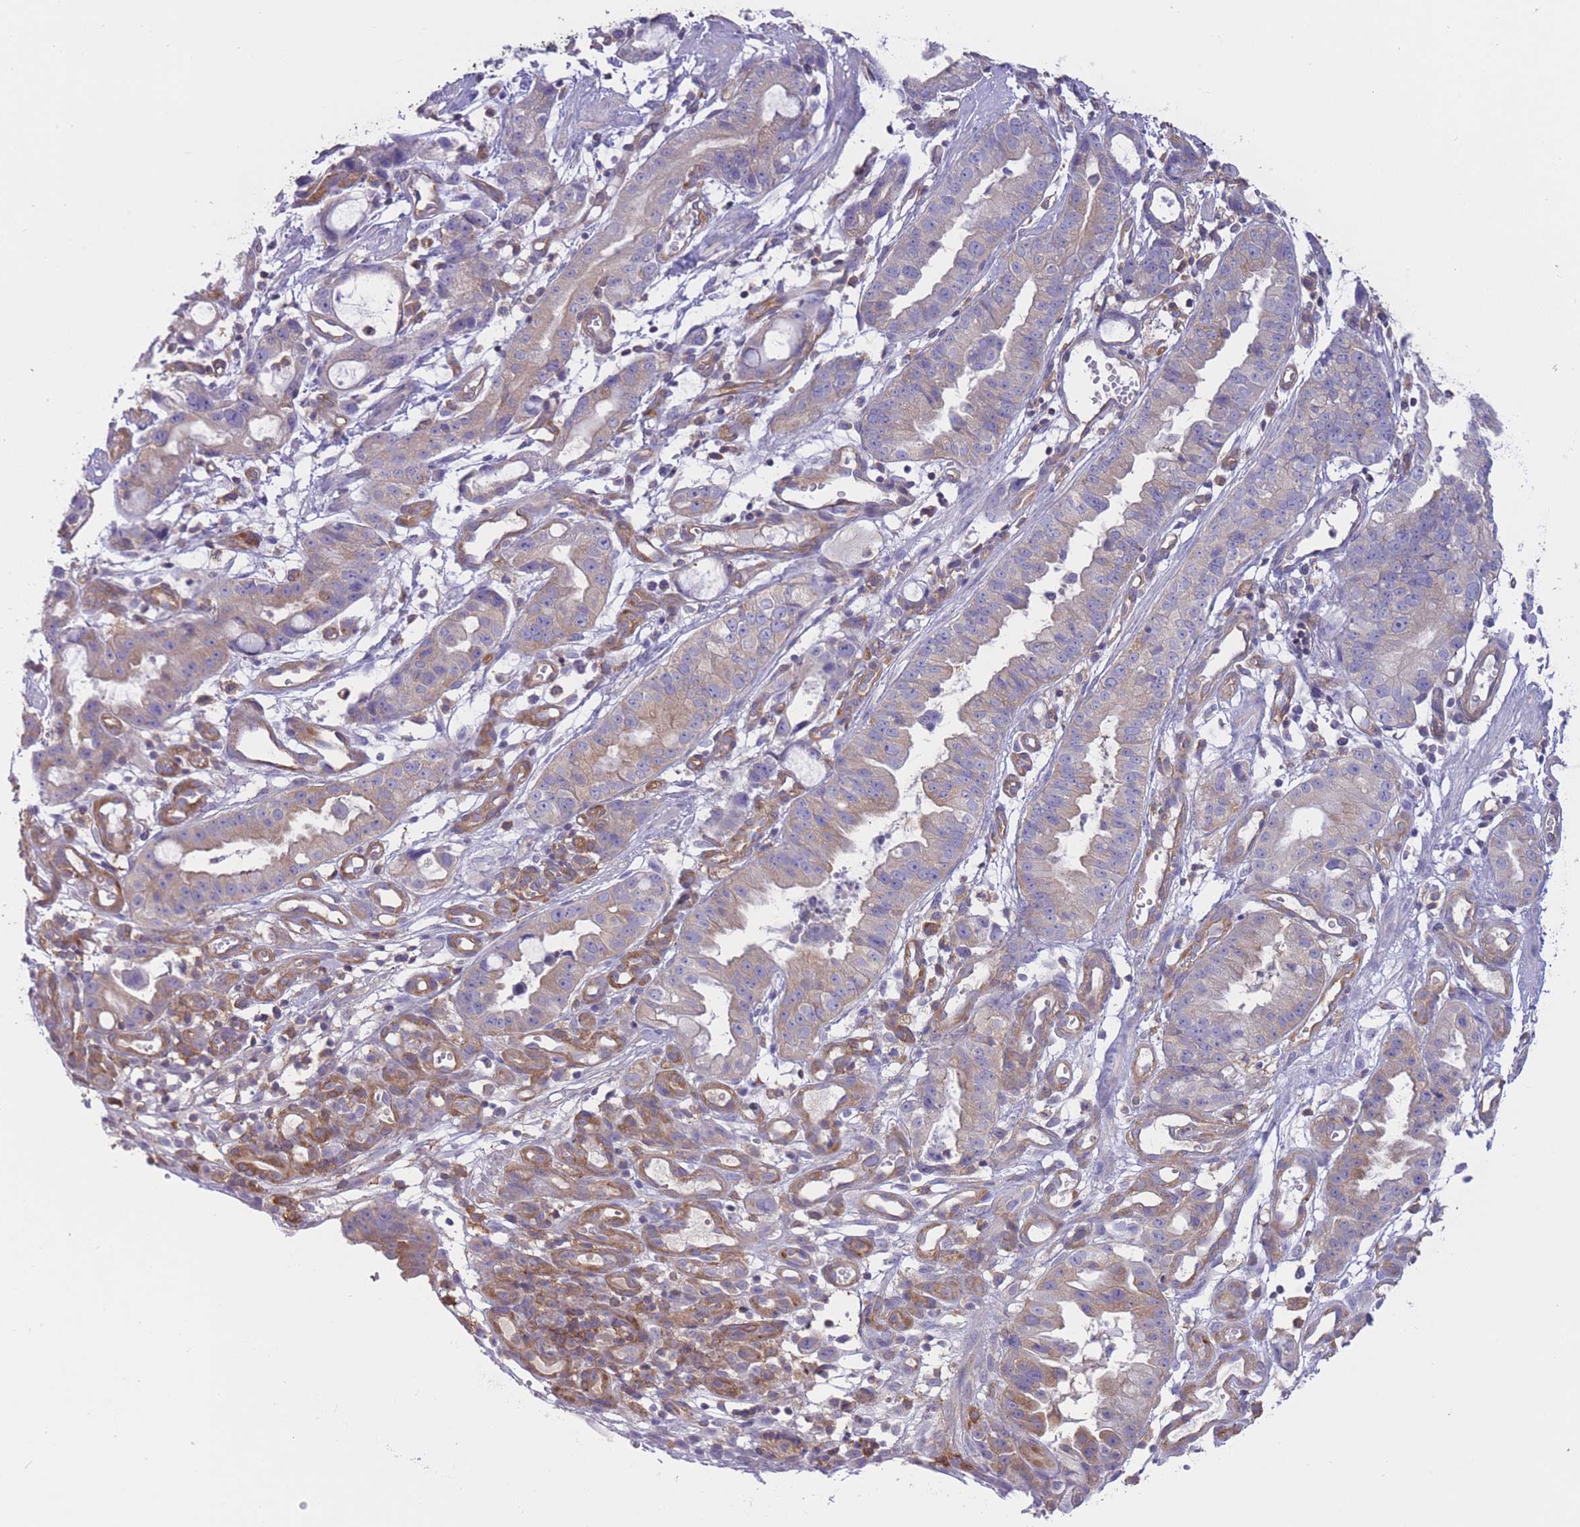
{"staining": {"intensity": "weak", "quantity": "<25%", "location": "cytoplasmic/membranous"}, "tissue": "stomach cancer", "cell_type": "Tumor cells", "image_type": "cancer", "snomed": [{"axis": "morphology", "description": "Adenocarcinoma, NOS"}, {"axis": "topography", "description": "Stomach"}], "caption": "DAB (3,3'-diaminobenzidine) immunohistochemical staining of human stomach cancer (adenocarcinoma) shows no significant positivity in tumor cells. Nuclei are stained in blue.", "gene": "PRKAR1A", "patient": {"sex": "male", "age": 55}}